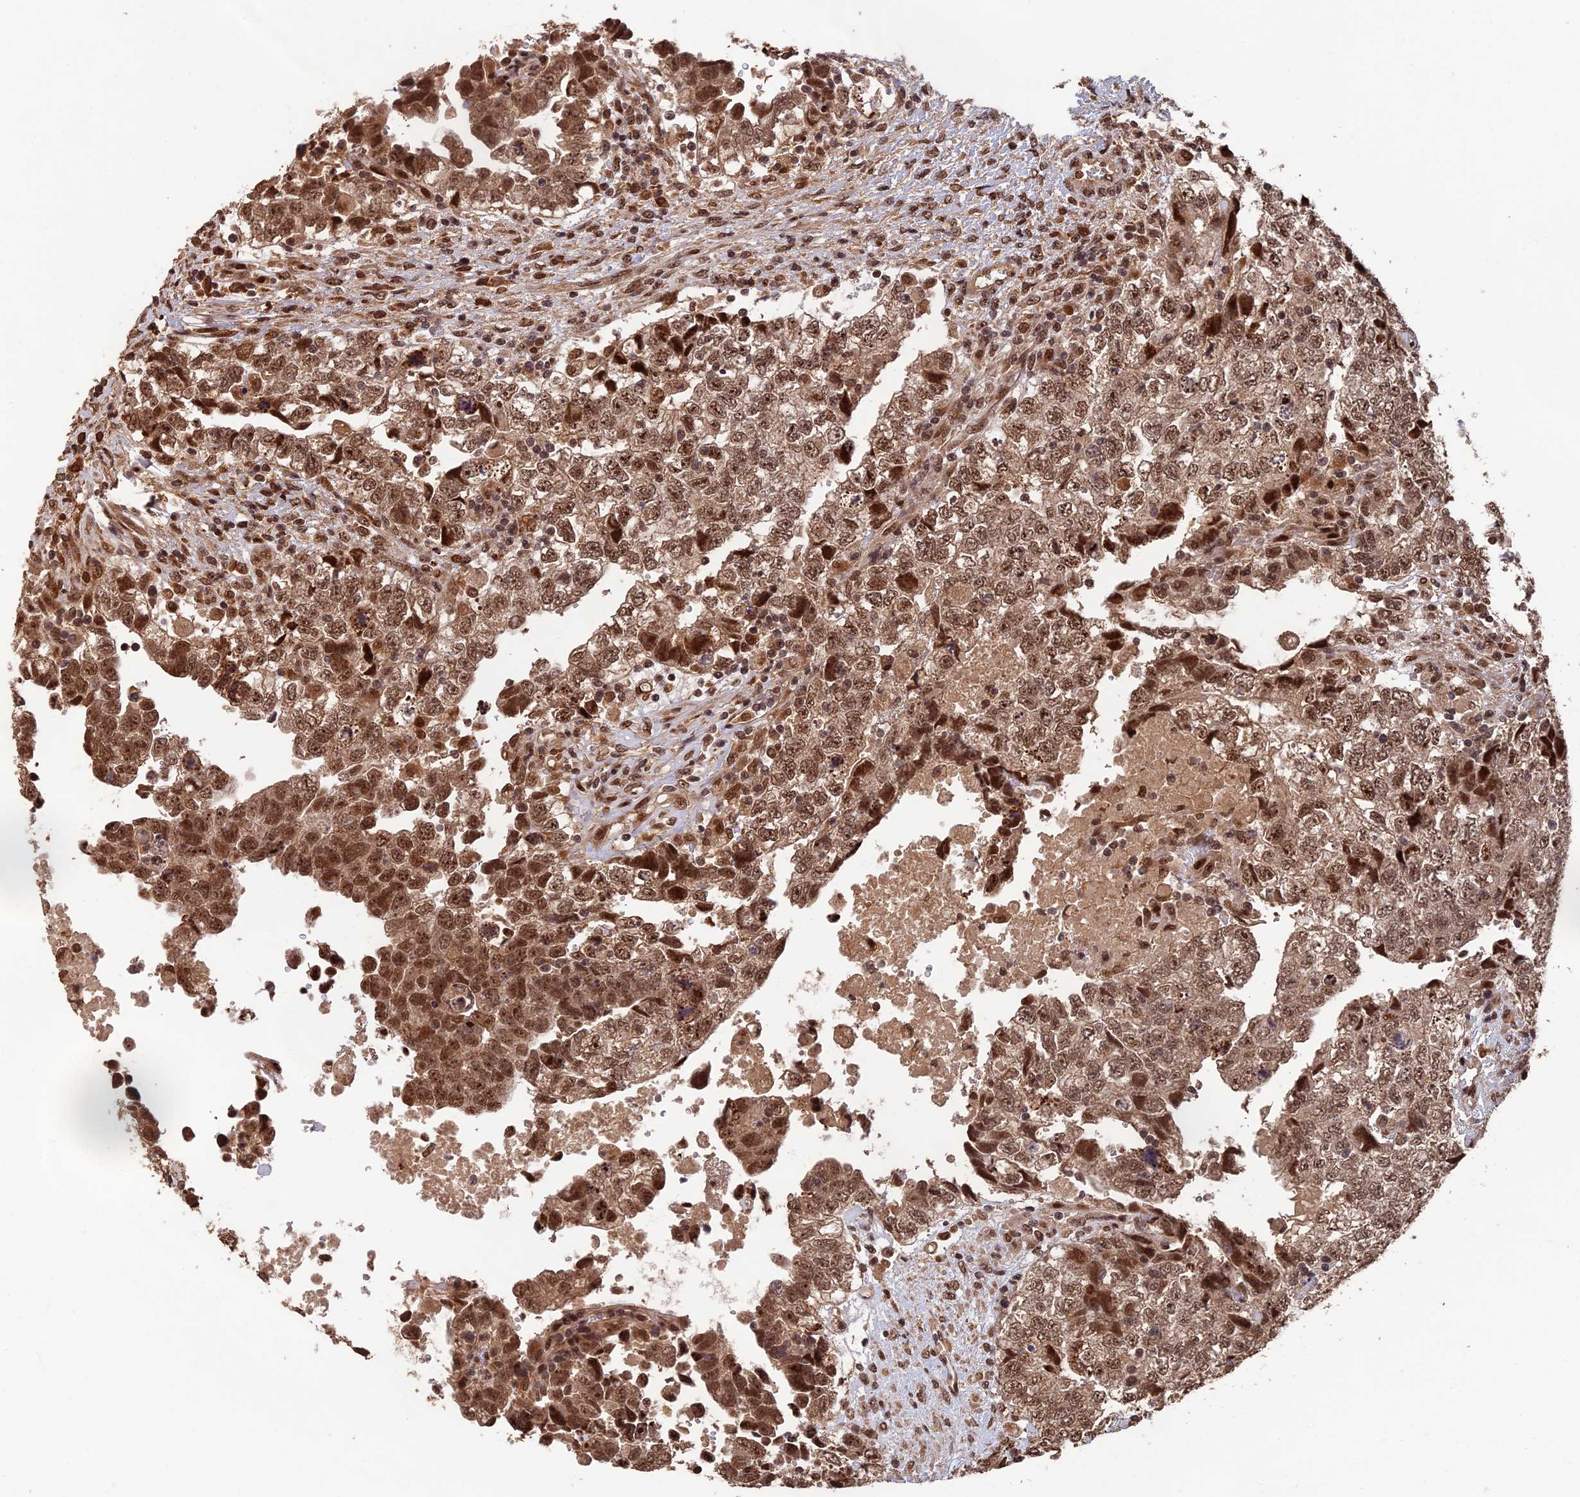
{"staining": {"intensity": "moderate", "quantity": ">75%", "location": "nuclear"}, "tissue": "testis cancer", "cell_type": "Tumor cells", "image_type": "cancer", "snomed": [{"axis": "morphology", "description": "Carcinoma, Embryonal, NOS"}, {"axis": "topography", "description": "Testis"}], "caption": "DAB (3,3'-diaminobenzidine) immunohistochemical staining of embryonal carcinoma (testis) exhibits moderate nuclear protein expression in approximately >75% of tumor cells. (Stains: DAB in brown, nuclei in blue, Microscopy: brightfield microscopy at high magnification).", "gene": "OSBPL1A", "patient": {"sex": "male", "age": 37}}